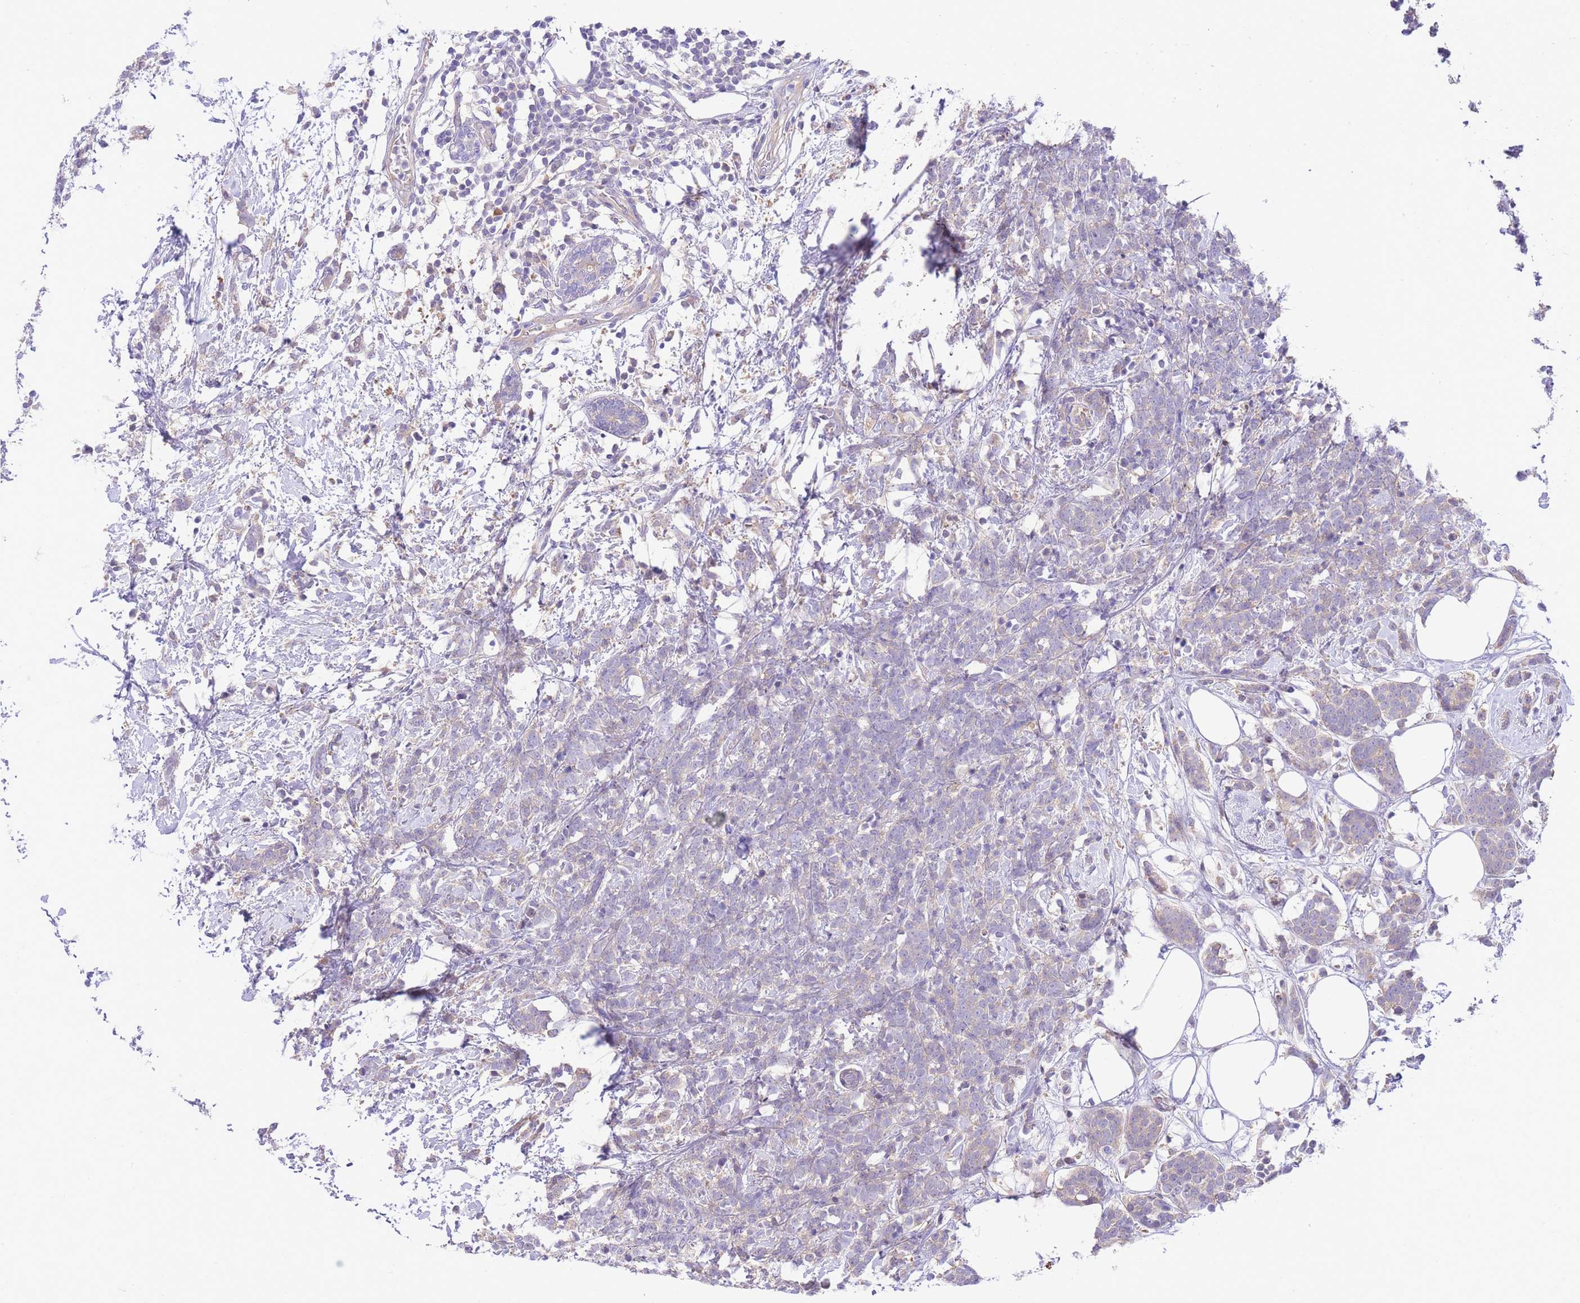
{"staining": {"intensity": "negative", "quantity": "none", "location": "none"}, "tissue": "breast cancer", "cell_type": "Tumor cells", "image_type": "cancer", "snomed": [{"axis": "morphology", "description": "Lobular carcinoma"}, {"axis": "topography", "description": "Breast"}], "caption": "Breast cancer (lobular carcinoma) was stained to show a protein in brown. There is no significant staining in tumor cells.", "gene": "LIPH", "patient": {"sex": "female", "age": 58}}